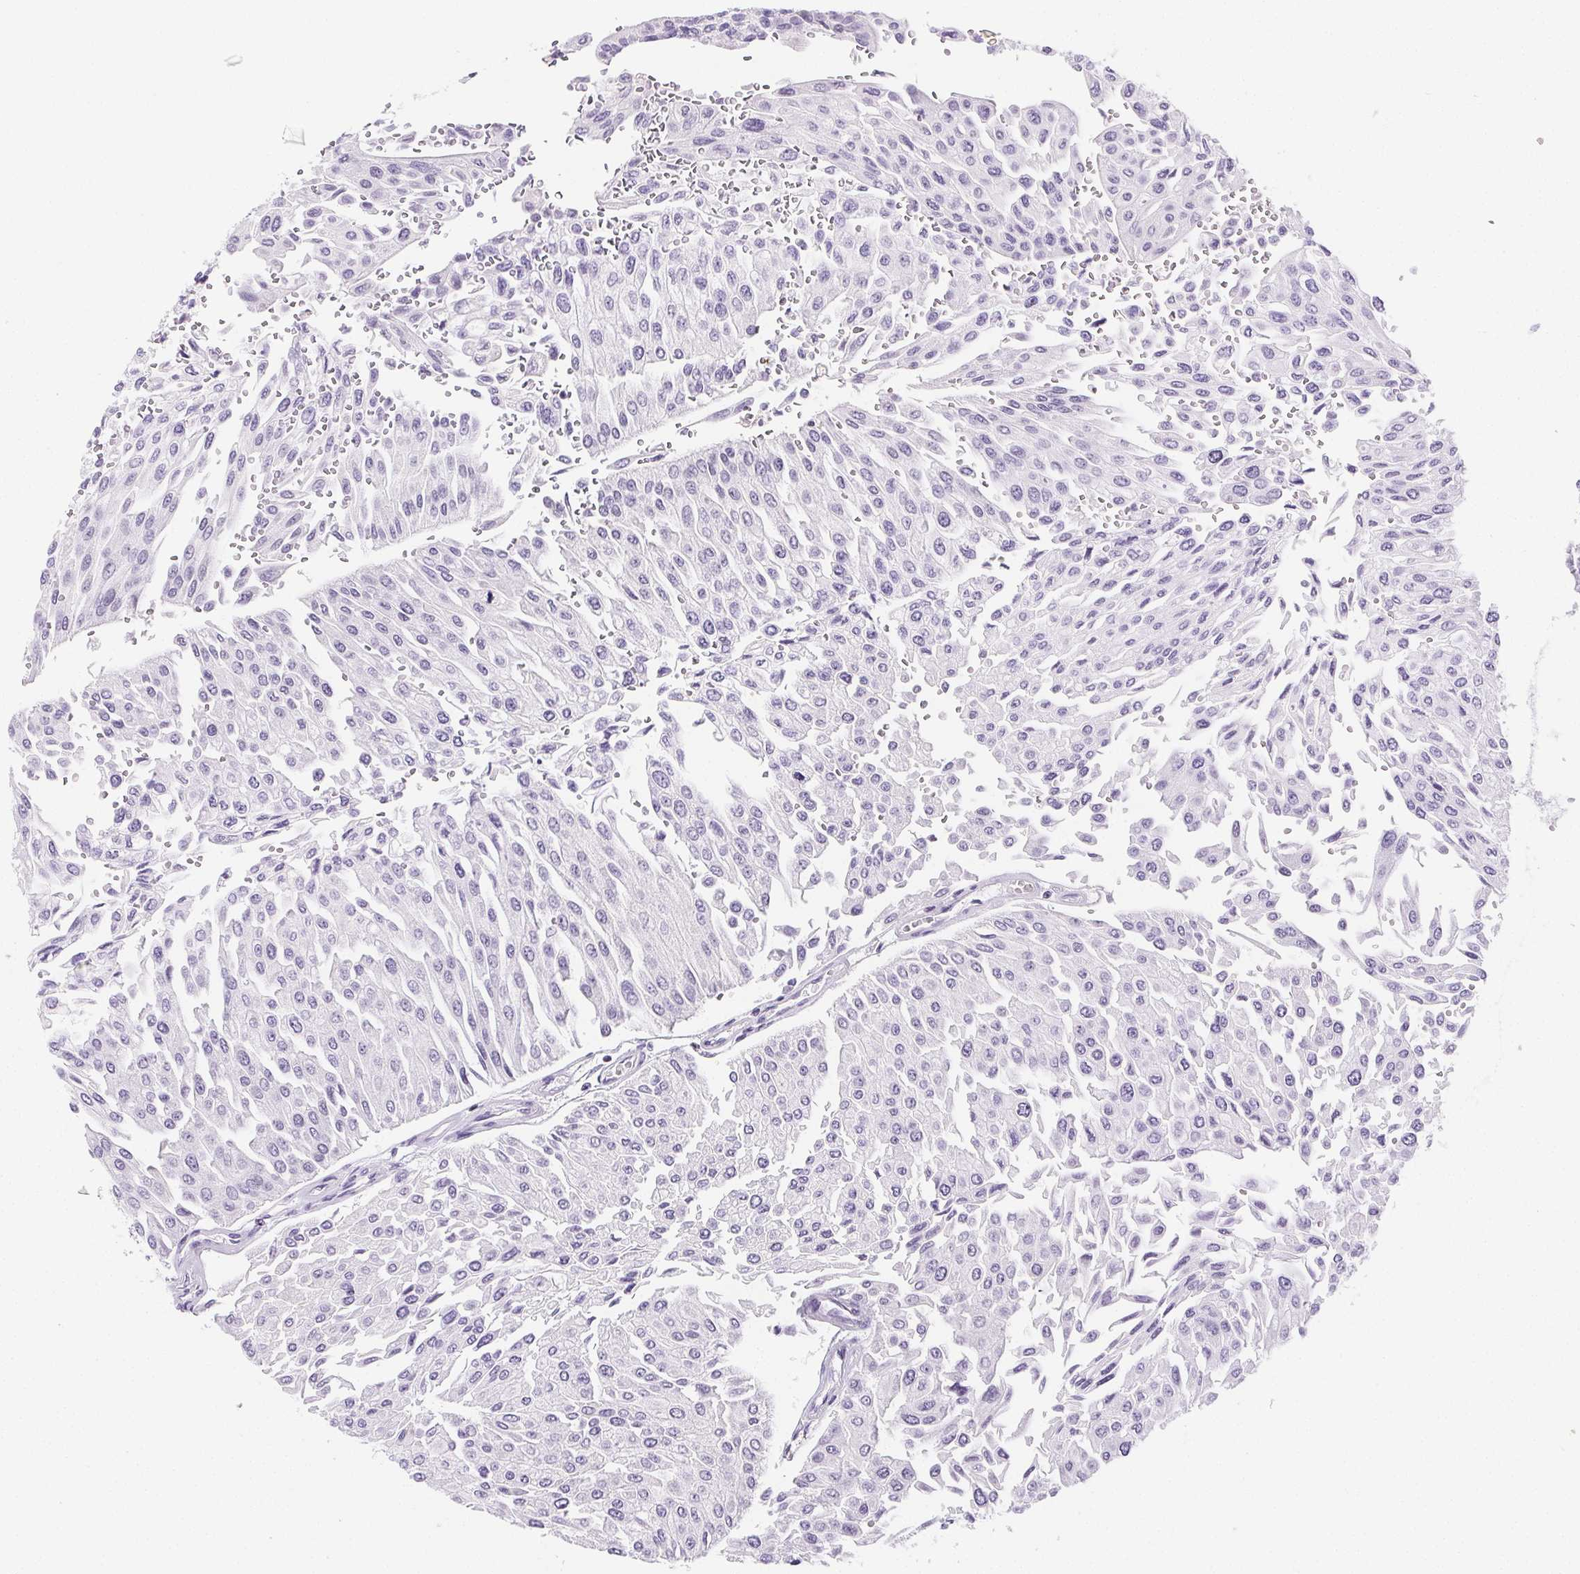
{"staining": {"intensity": "negative", "quantity": "none", "location": "none"}, "tissue": "urothelial cancer", "cell_type": "Tumor cells", "image_type": "cancer", "snomed": [{"axis": "morphology", "description": "Urothelial carcinoma, NOS"}, {"axis": "topography", "description": "Urinary bladder"}], "caption": "Human transitional cell carcinoma stained for a protein using immunohistochemistry (IHC) displays no positivity in tumor cells.", "gene": "BEND2", "patient": {"sex": "male", "age": 67}}